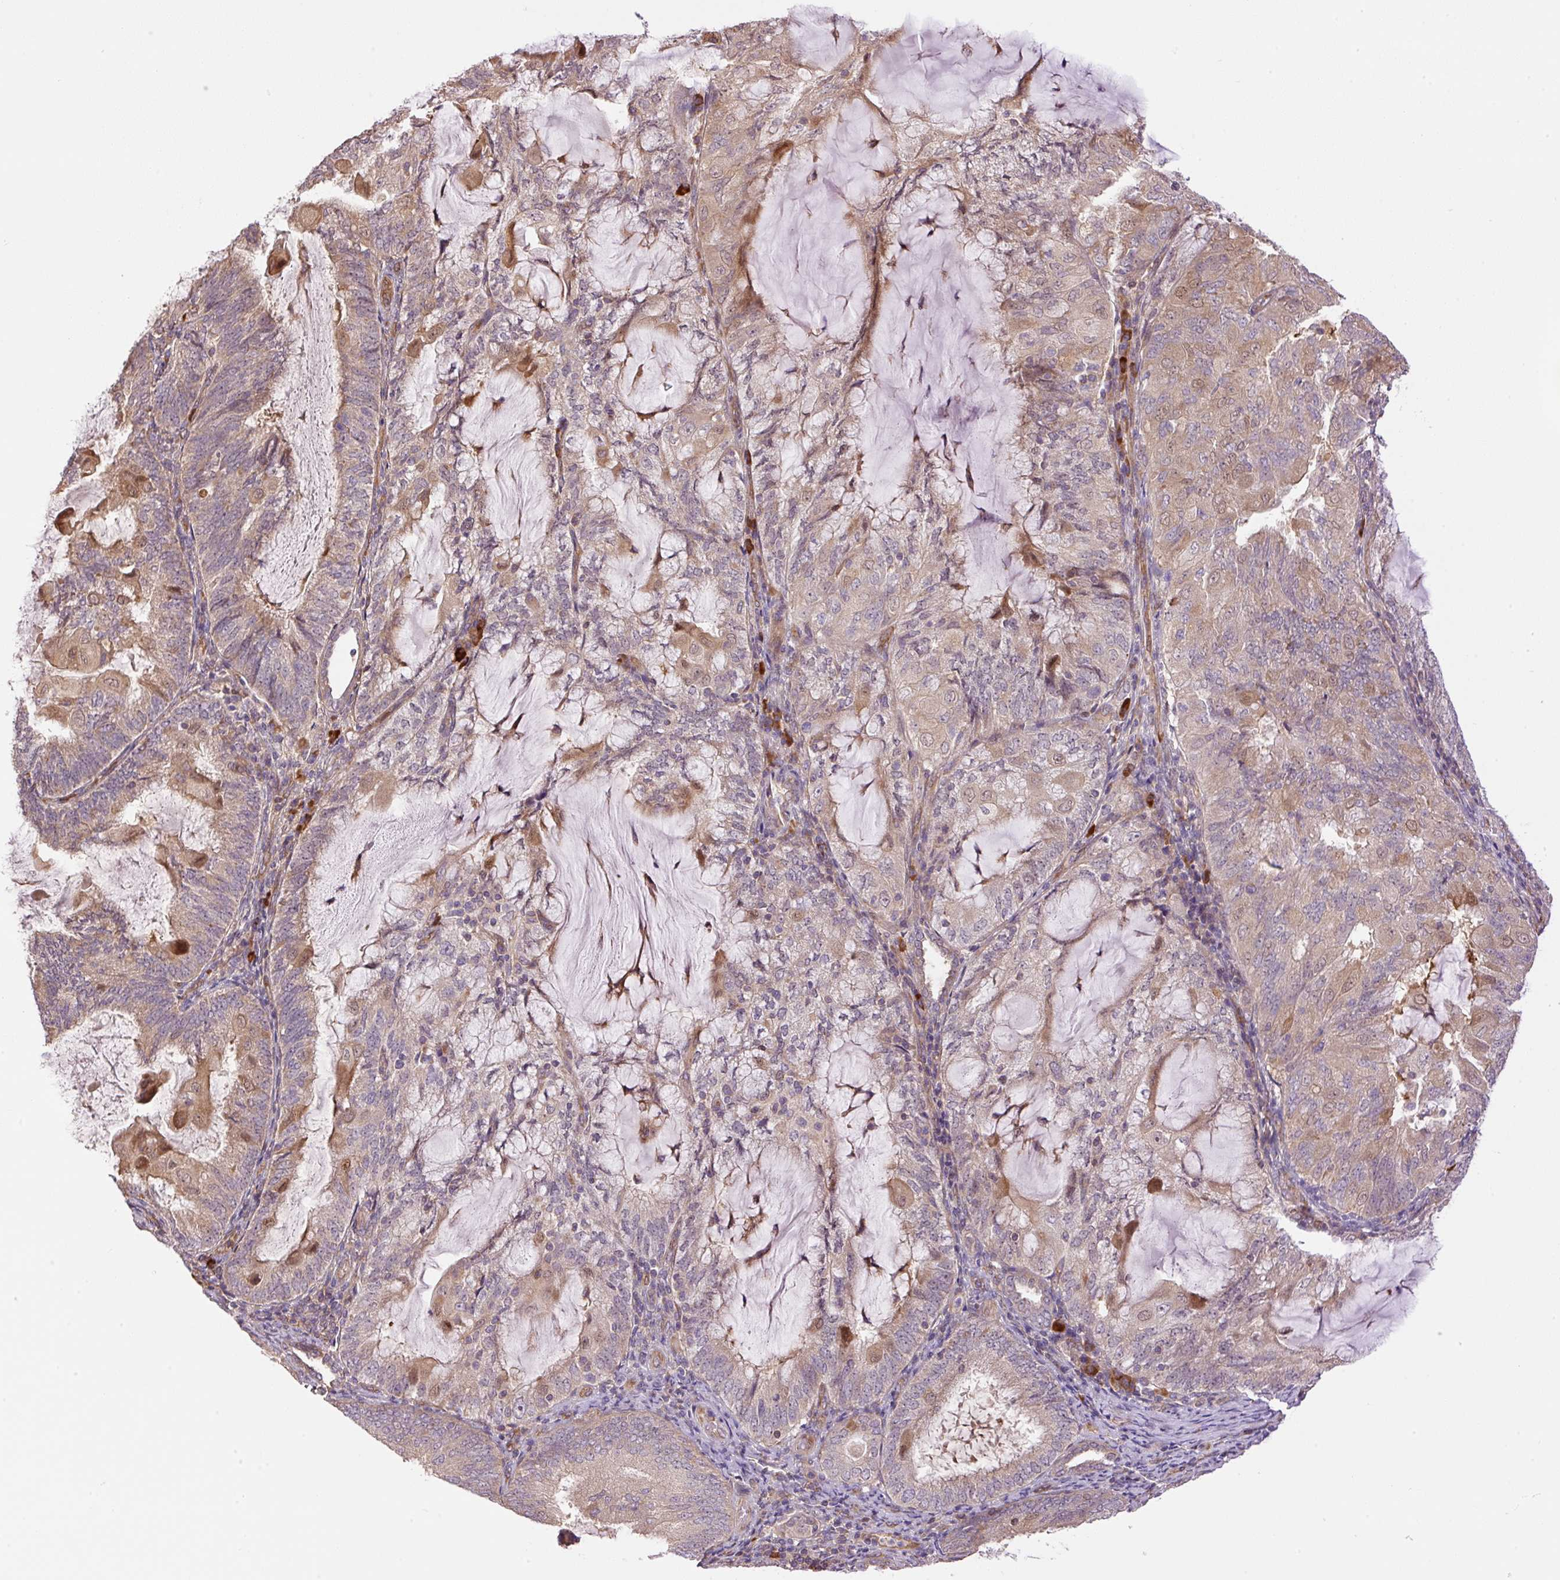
{"staining": {"intensity": "moderate", "quantity": "25%-75%", "location": "cytoplasmic/membranous"}, "tissue": "endometrial cancer", "cell_type": "Tumor cells", "image_type": "cancer", "snomed": [{"axis": "morphology", "description": "Adenocarcinoma, NOS"}, {"axis": "topography", "description": "Endometrium"}], "caption": "Protein staining of endometrial adenocarcinoma tissue displays moderate cytoplasmic/membranous expression in about 25%-75% of tumor cells.", "gene": "PPME1", "patient": {"sex": "female", "age": 81}}